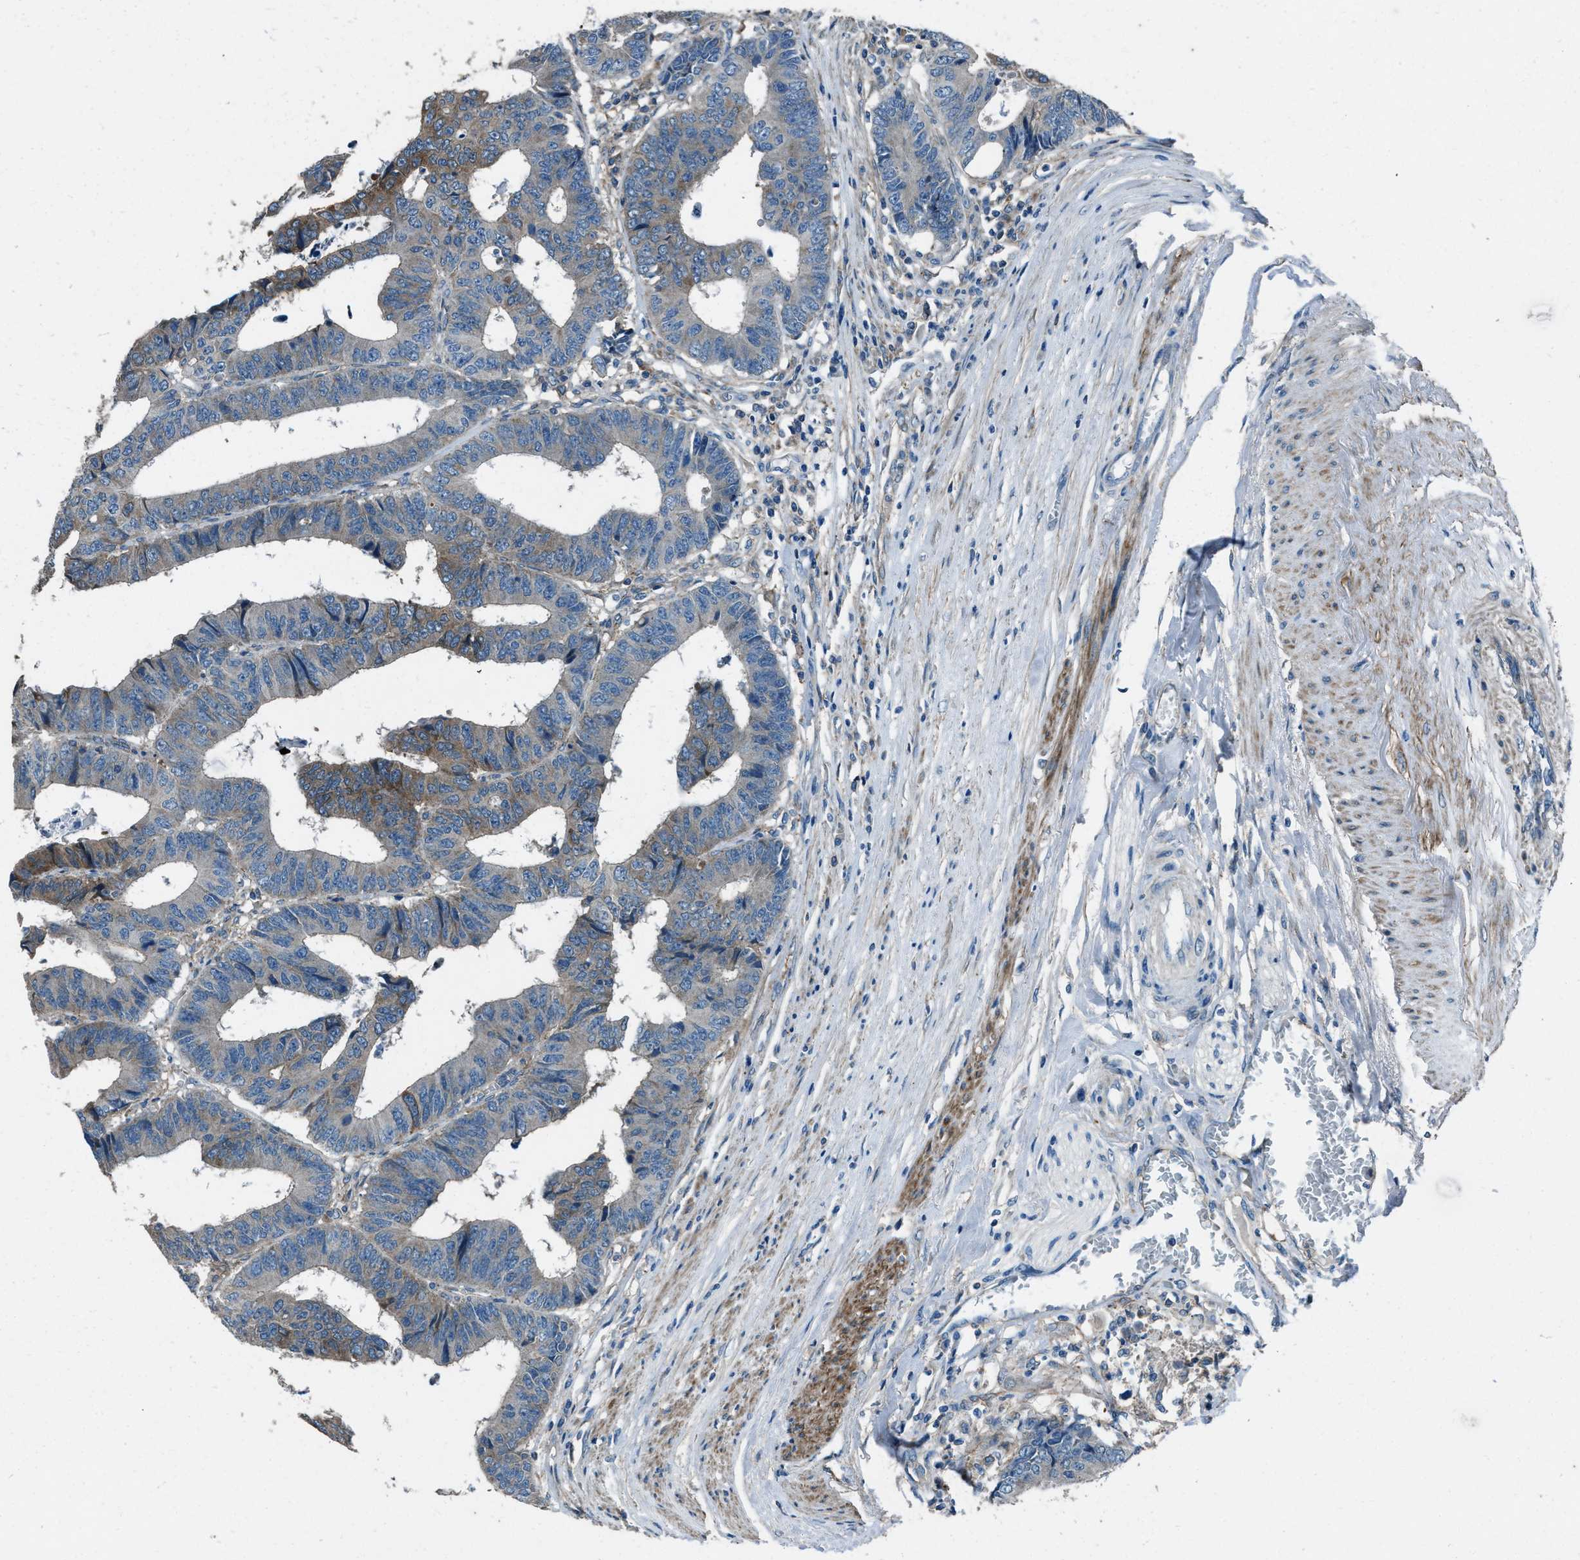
{"staining": {"intensity": "moderate", "quantity": "<25%", "location": "cytoplasmic/membranous"}, "tissue": "colorectal cancer", "cell_type": "Tumor cells", "image_type": "cancer", "snomed": [{"axis": "morphology", "description": "Adenocarcinoma, NOS"}, {"axis": "topography", "description": "Rectum"}], "caption": "This is an image of immunohistochemistry staining of colorectal adenocarcinoma, which shows moderate expression in the cytoplasmic/membranous of tumor cells.", "gene": "SVIL", "patient": {"sex": "male", "age": 84}}